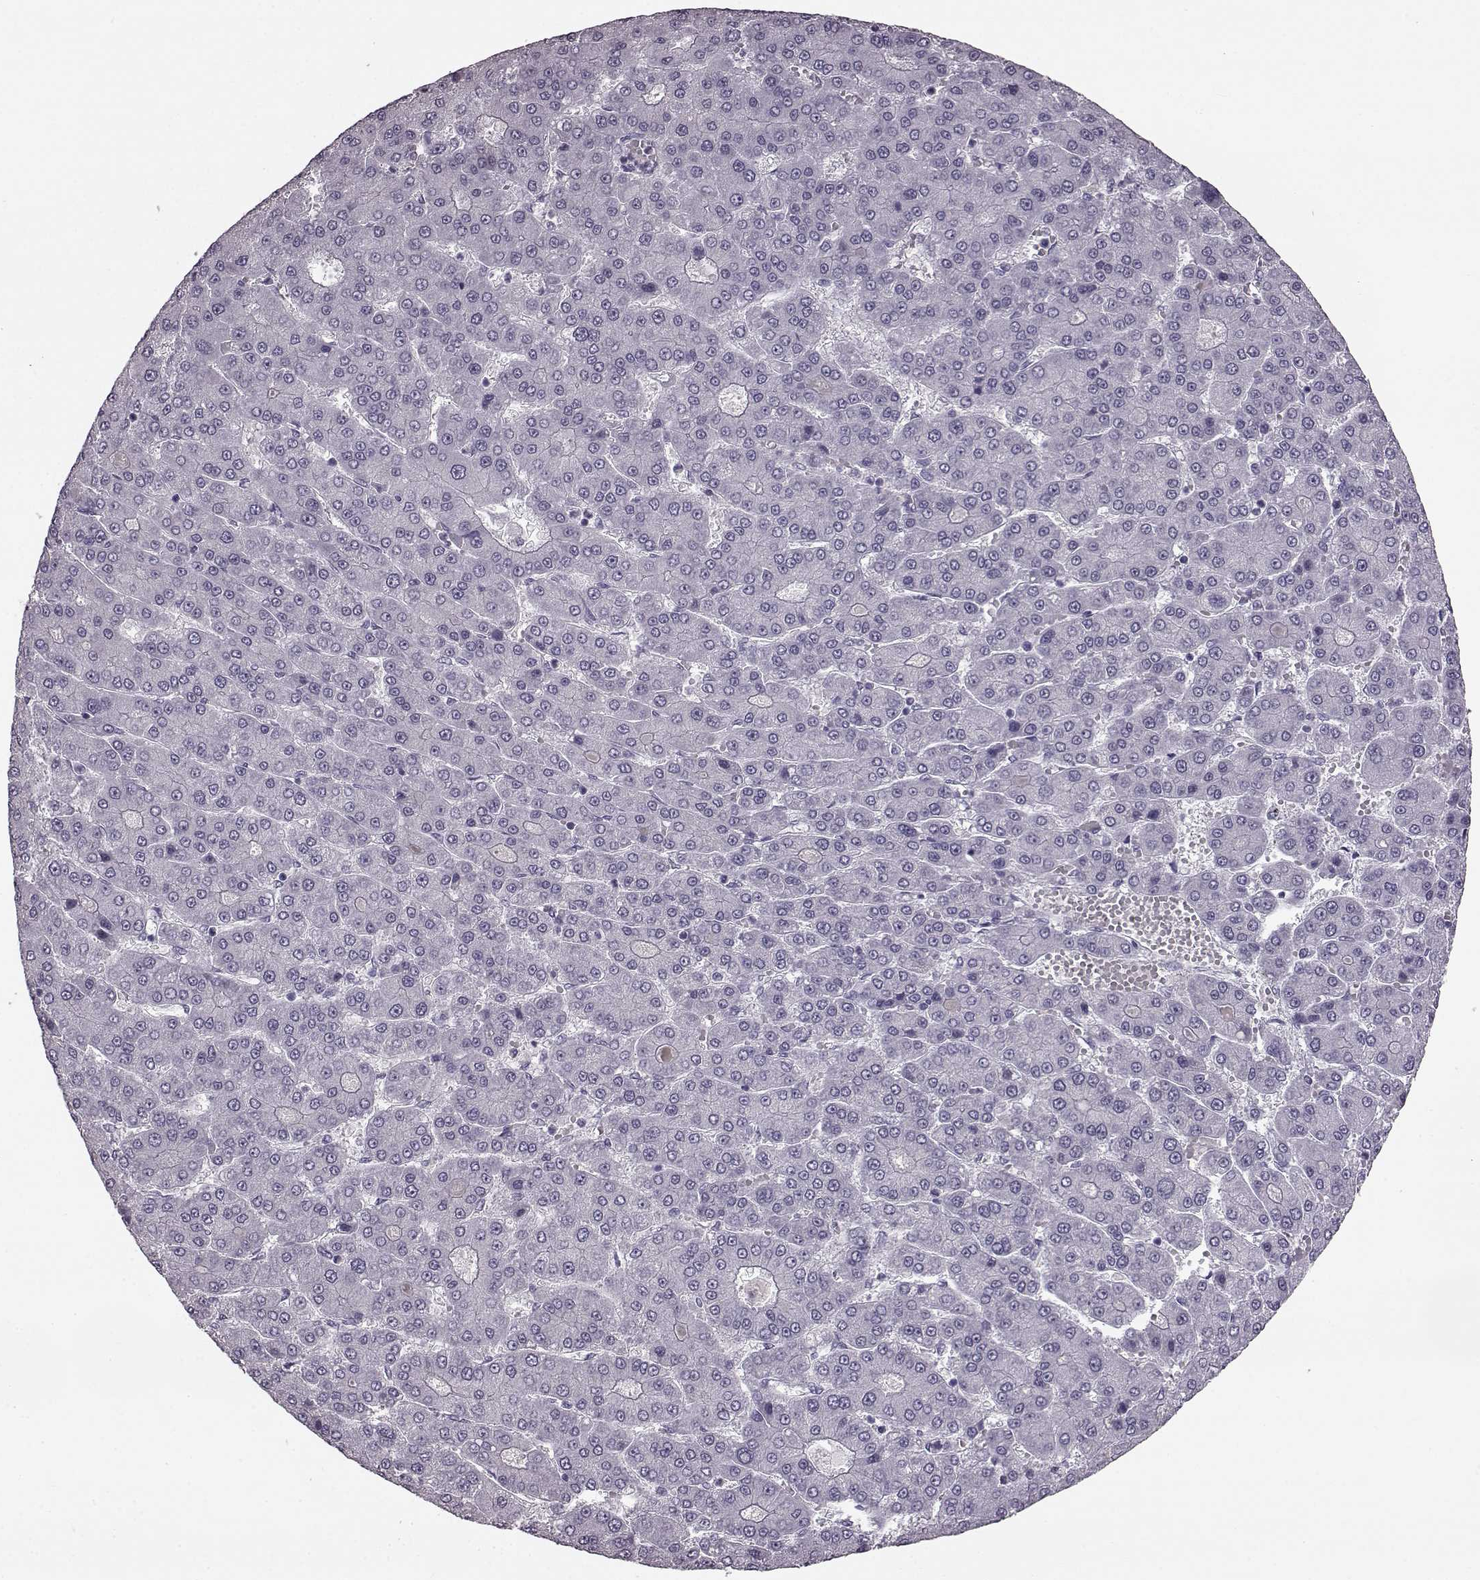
{"staining": {"intensity": "negative", "quantity": "none", "location": "none"}, "tissue": "liver cancer", "cell_type": "Tumor cells", "image_type": "cancer", "snomed": [{"axis": "morphology", "description": "Carcinoma, Hepatocellular, NOS"}, {"axis": "topography", "description": "Liver"}], "caption": "DAB immunohistochemical staining of human liver cancer (hepatocellular carcinoma) displays no significant staining in tumor cells. (DAB immunohistochemistry (IHC) visualized using brightfield microscopy, high magnification).", "gene": "PRPH2", "patient": {"sex": "male", "age": 70}}